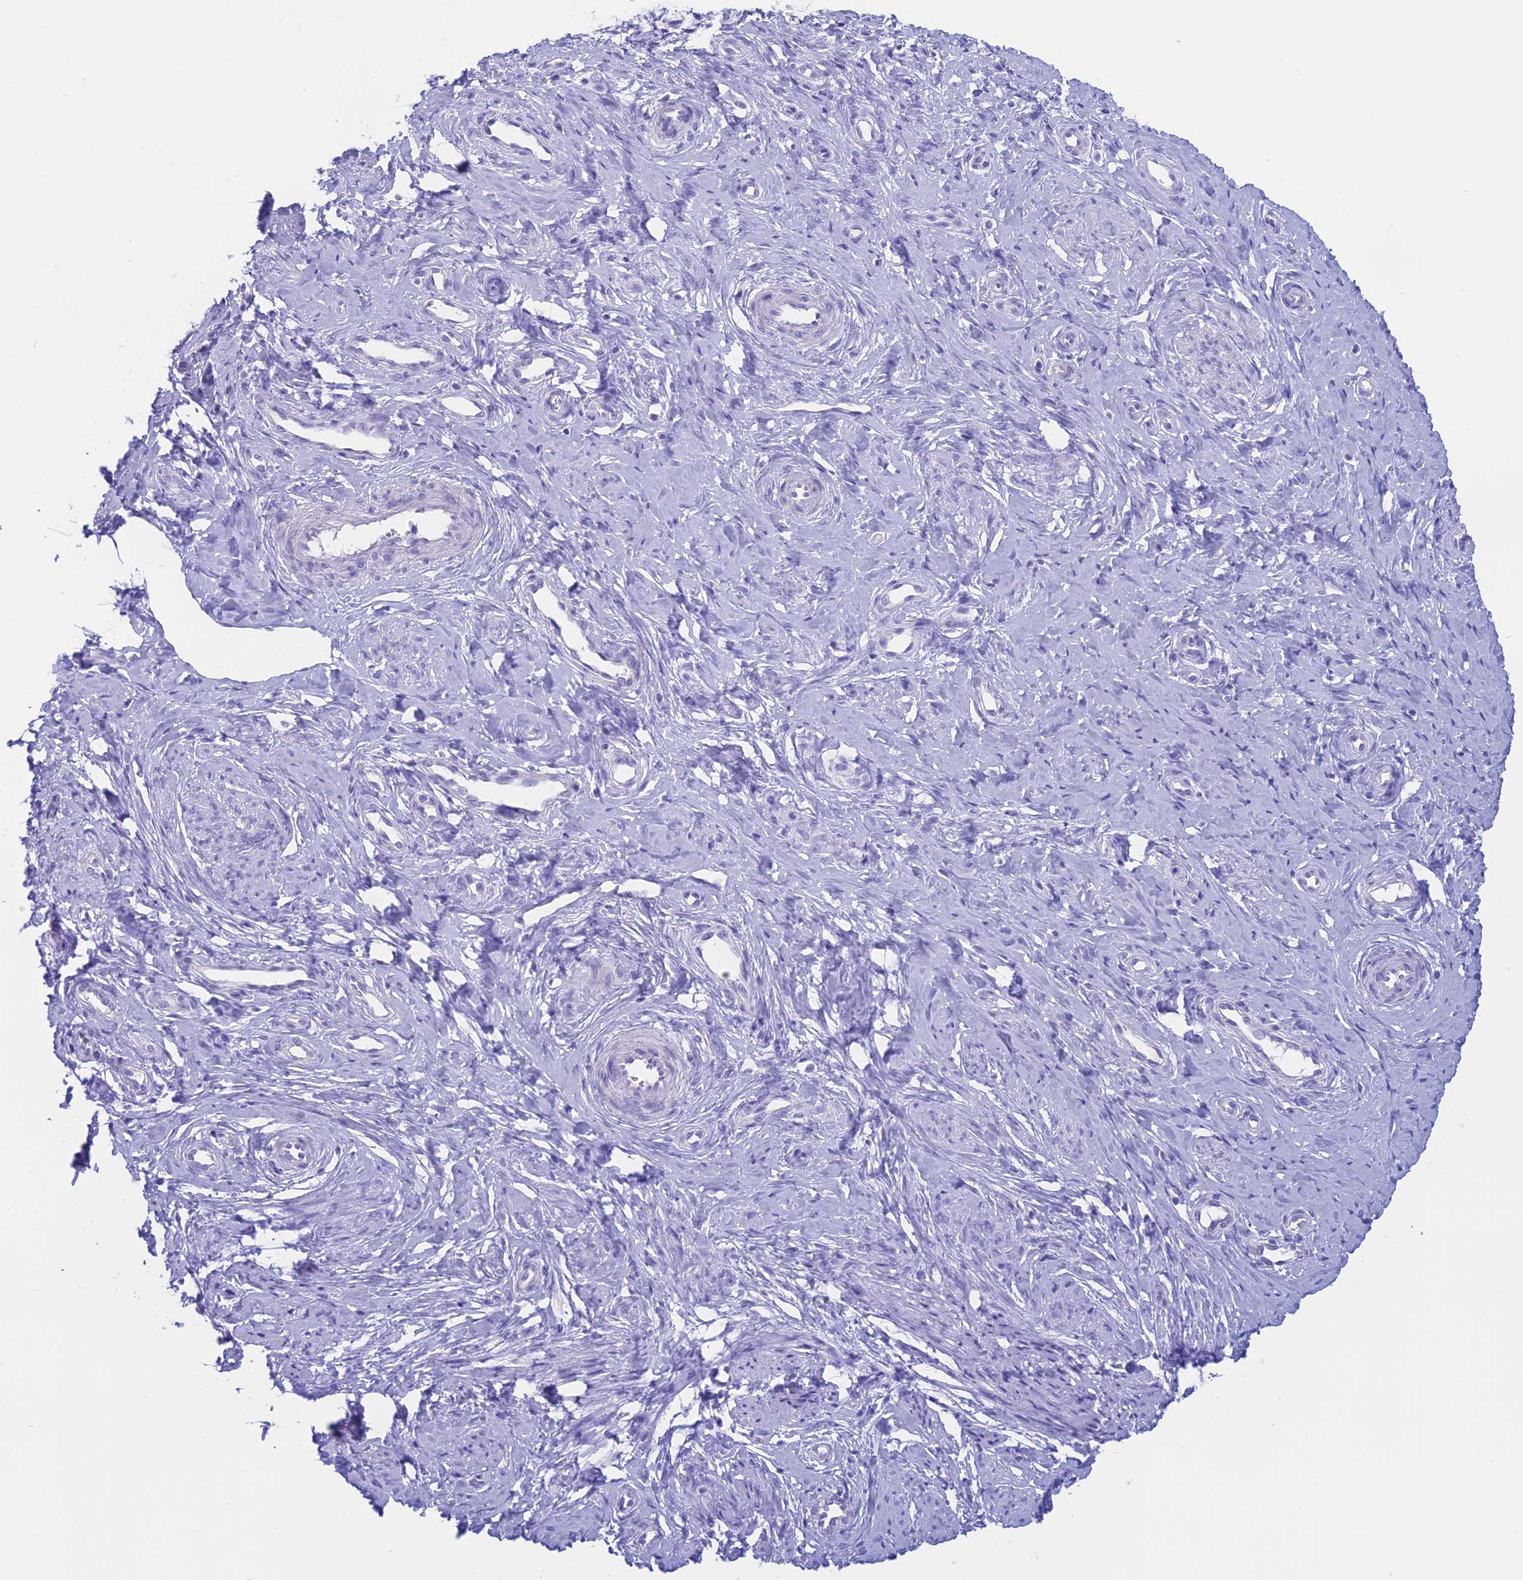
{"staining": {"intensity": "negative", "quantity": "none", "location": "none"}, "tissue": "cervix", "cell_type": "Glandular cells", "image_type": "normal", "snomed": [{"axis": "morphology", "description": "Normal tissue, NOS"}, {"axis": "topography", "description": "Cervix"}], "caption": "High power microscopy histopathology image of an immunohistochemistry (IHC) micrograph of benign cervix, revealing no significant staining in glandular cells.", "gene": "RP1", "patient": {"sex": "female", "age": 36}}